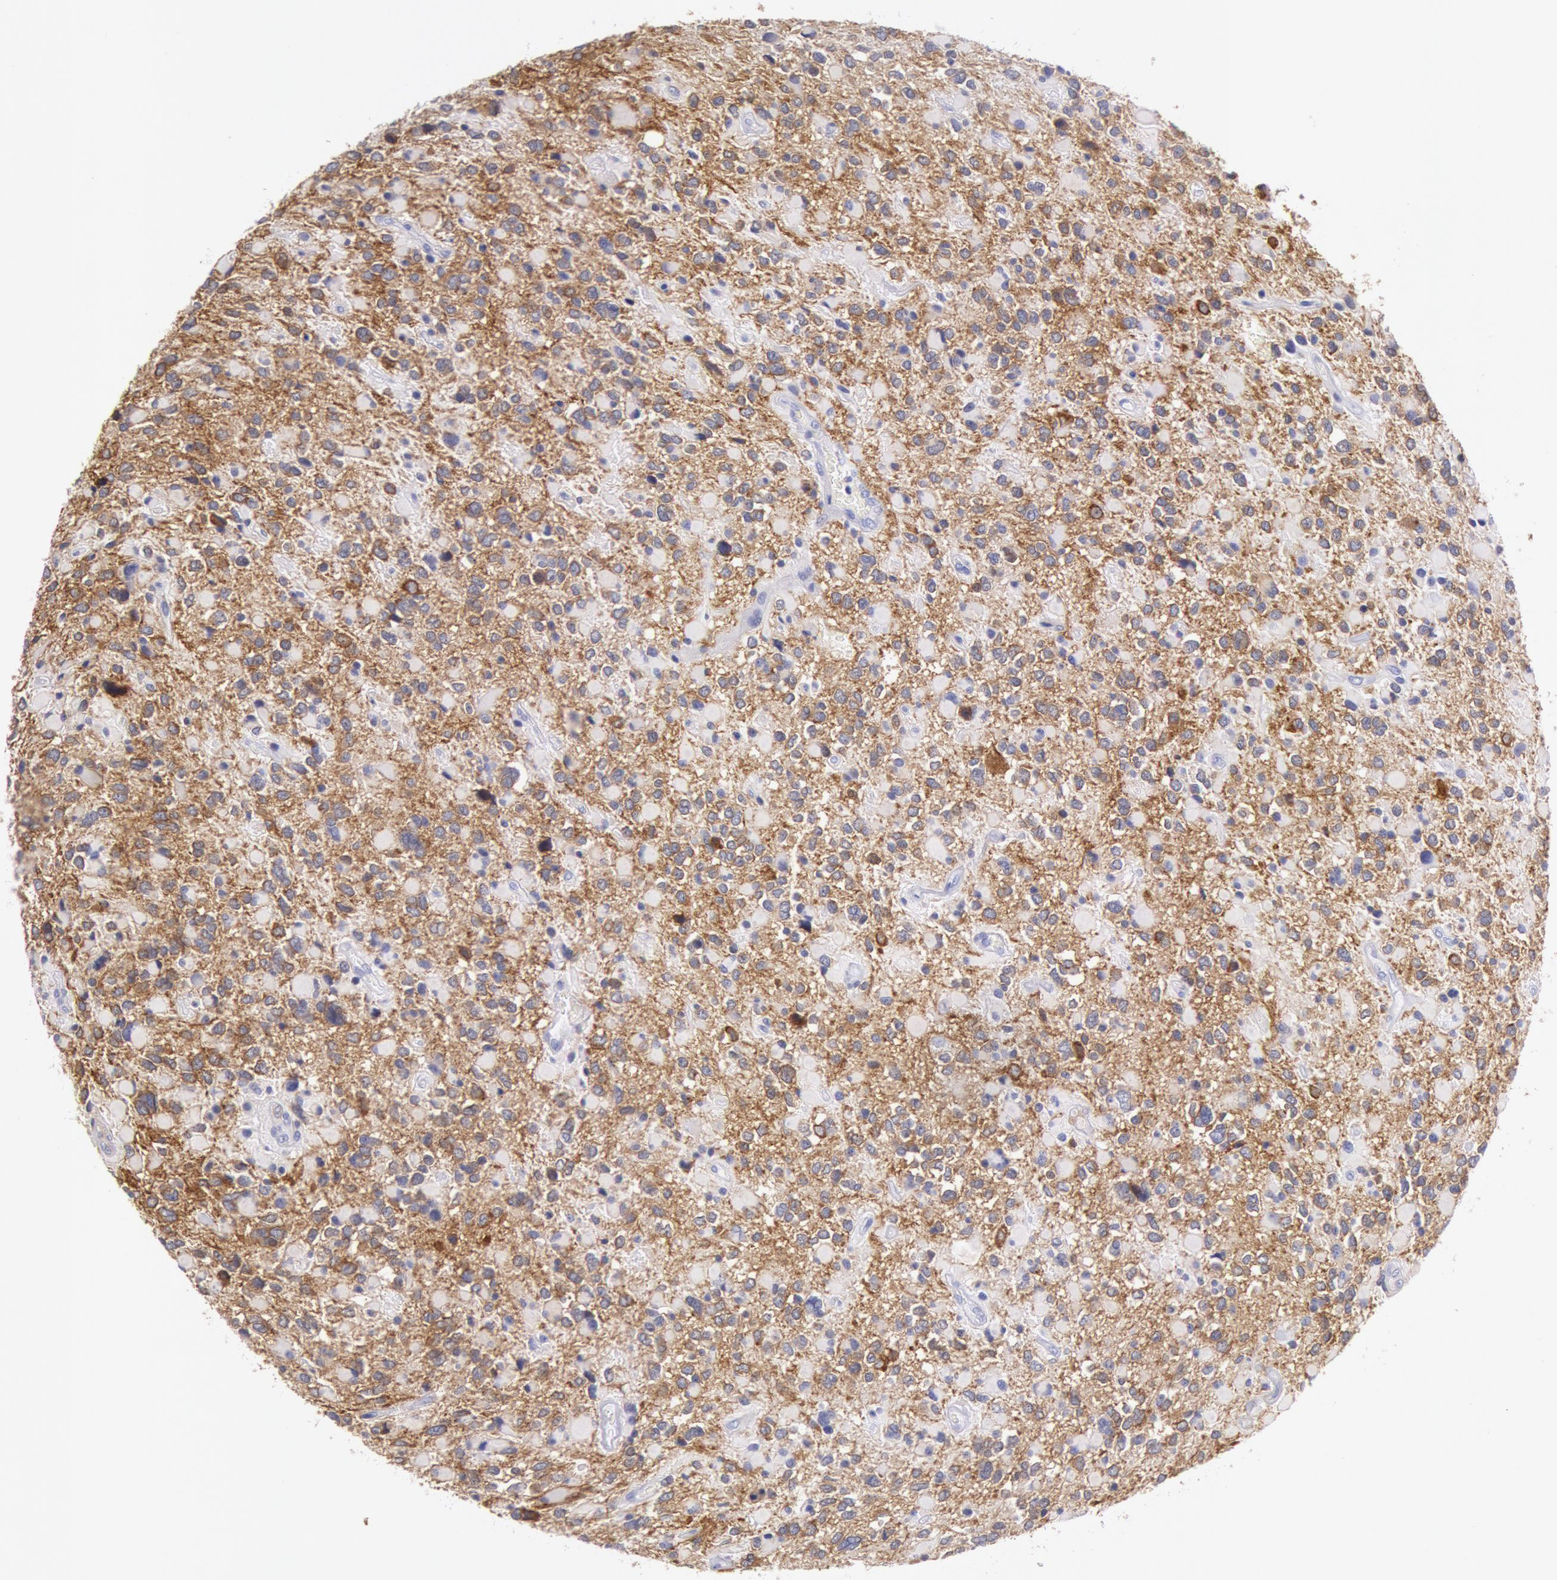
{"staining": {"intensity": "moderate", "quantity": "25%-75%", "location": "cytoplasmic/membranous"}, "tissue": "glioma", "cell_type": "Tumor cells", "image_type": "cancer", "snomed": [{"axis": "morphology", "description": "Glioma, malignant, High grade"}, {"axis": "topography", "description": "Brain"}], "caption": "This is an image of immunohistochemistry staining of malignant glioma (high-grade), which shows moderate positivity in the cytoplasmic/membranous of tumor cells.", "gene": "MYO5A", "patient": {"sex": "female", "age": 37}}